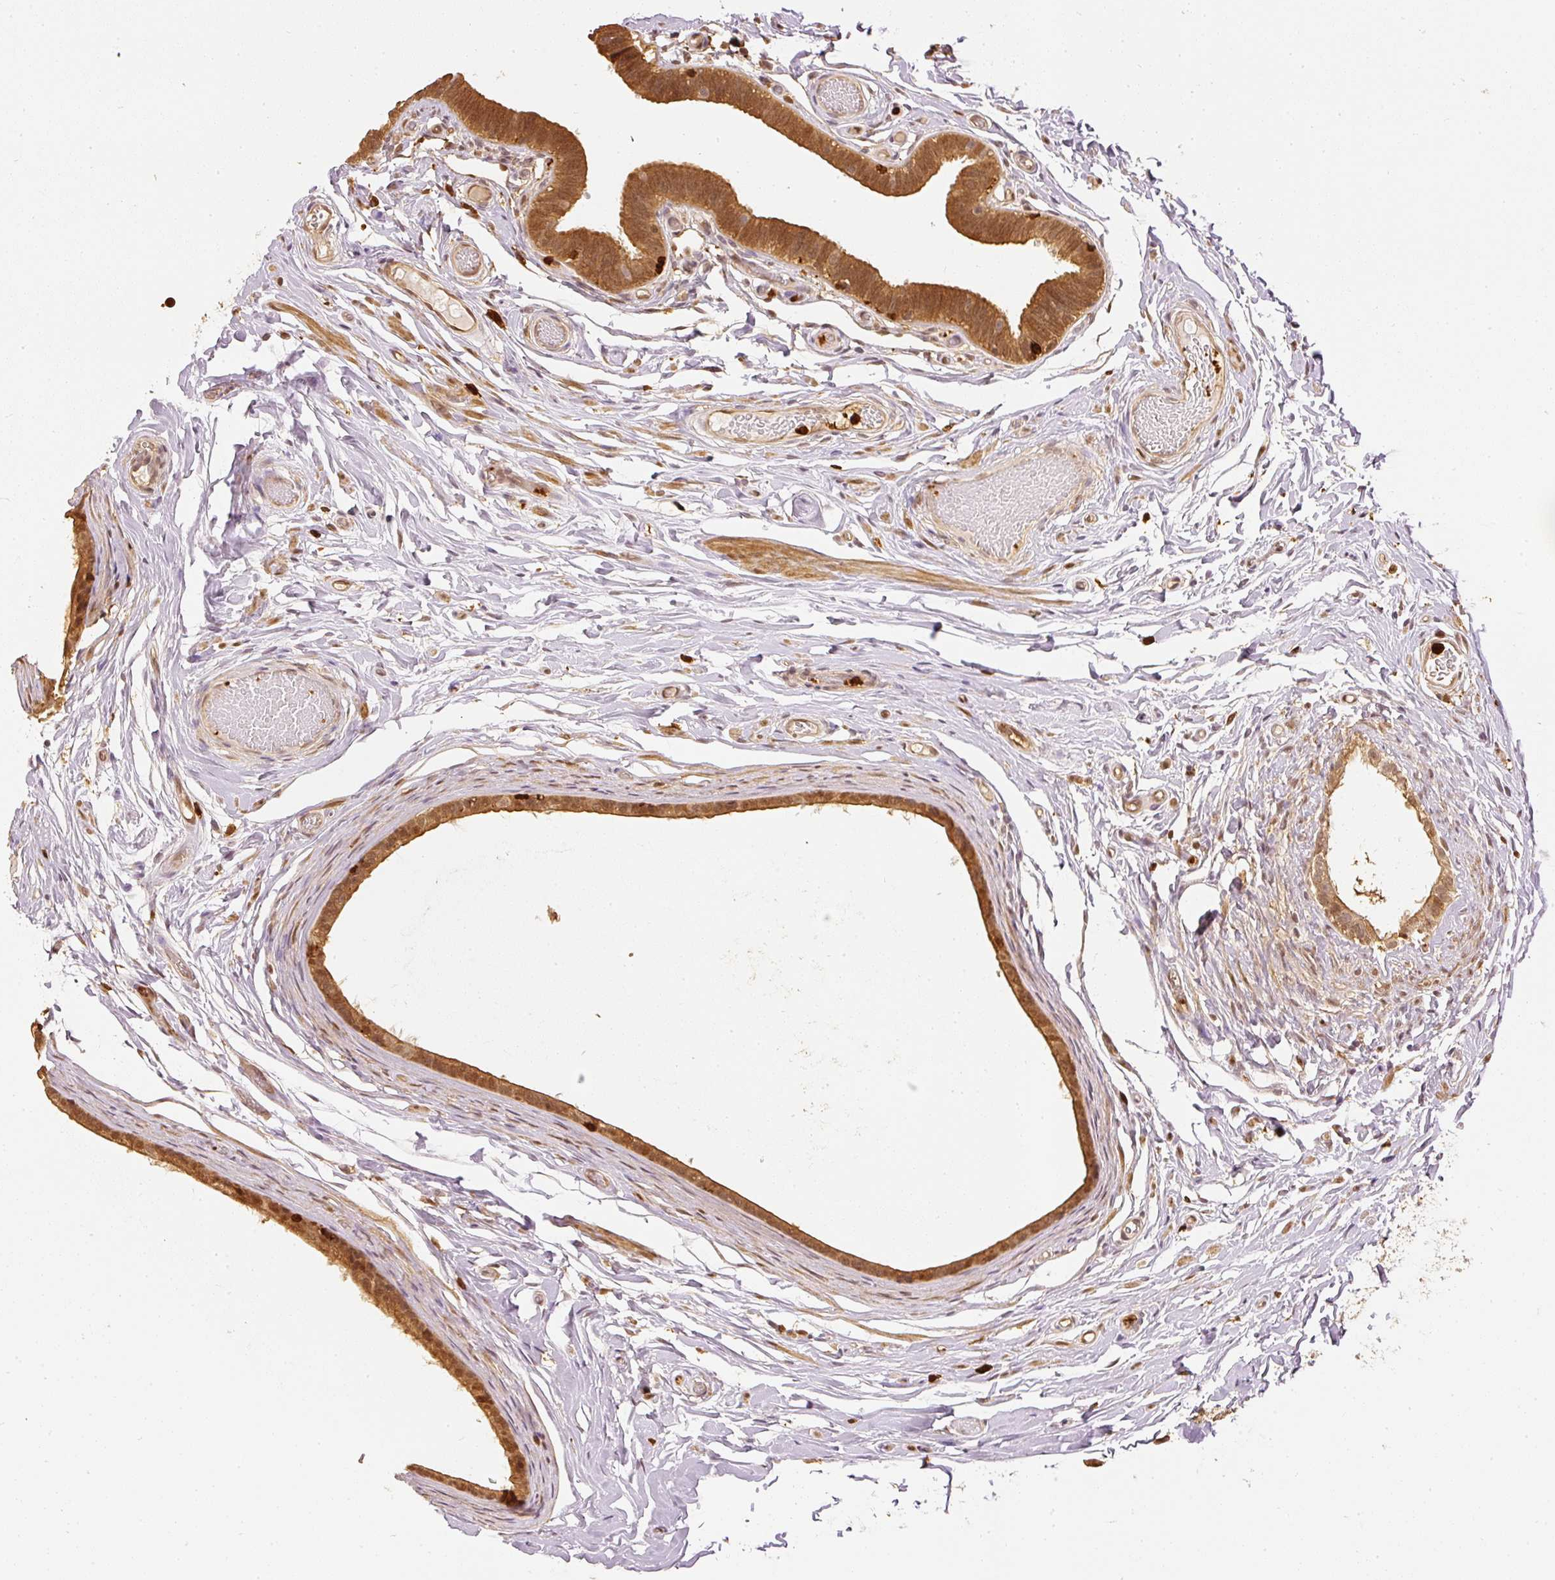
{"staining": {"intensity": "moderate", "quantity": ">75%", "location": "cytoplasmic/membranous,nuclear"}, "tissue": "epididymis", "cell_type": "Glandular cells", "image_type": "normal", "snomed": [{"axis": "morphology", "description": "Normal tissue, NOS"}, {"axis": "morphology", "description": "Carcinoma, Embryonal, NOS"}, {"axis": "topography", "description": "Testis"}, {"axis": "topography", "description": "Epididymis"}], "caption": "Approximately >75% of glandular cells in normal epididymis show moderate cytoplasmic/membranous,nuclear protein expression as visualized by brown immunohistochemical staining.", "gene": "PFN1", "patient": {"sex": "male", "age": 36}}